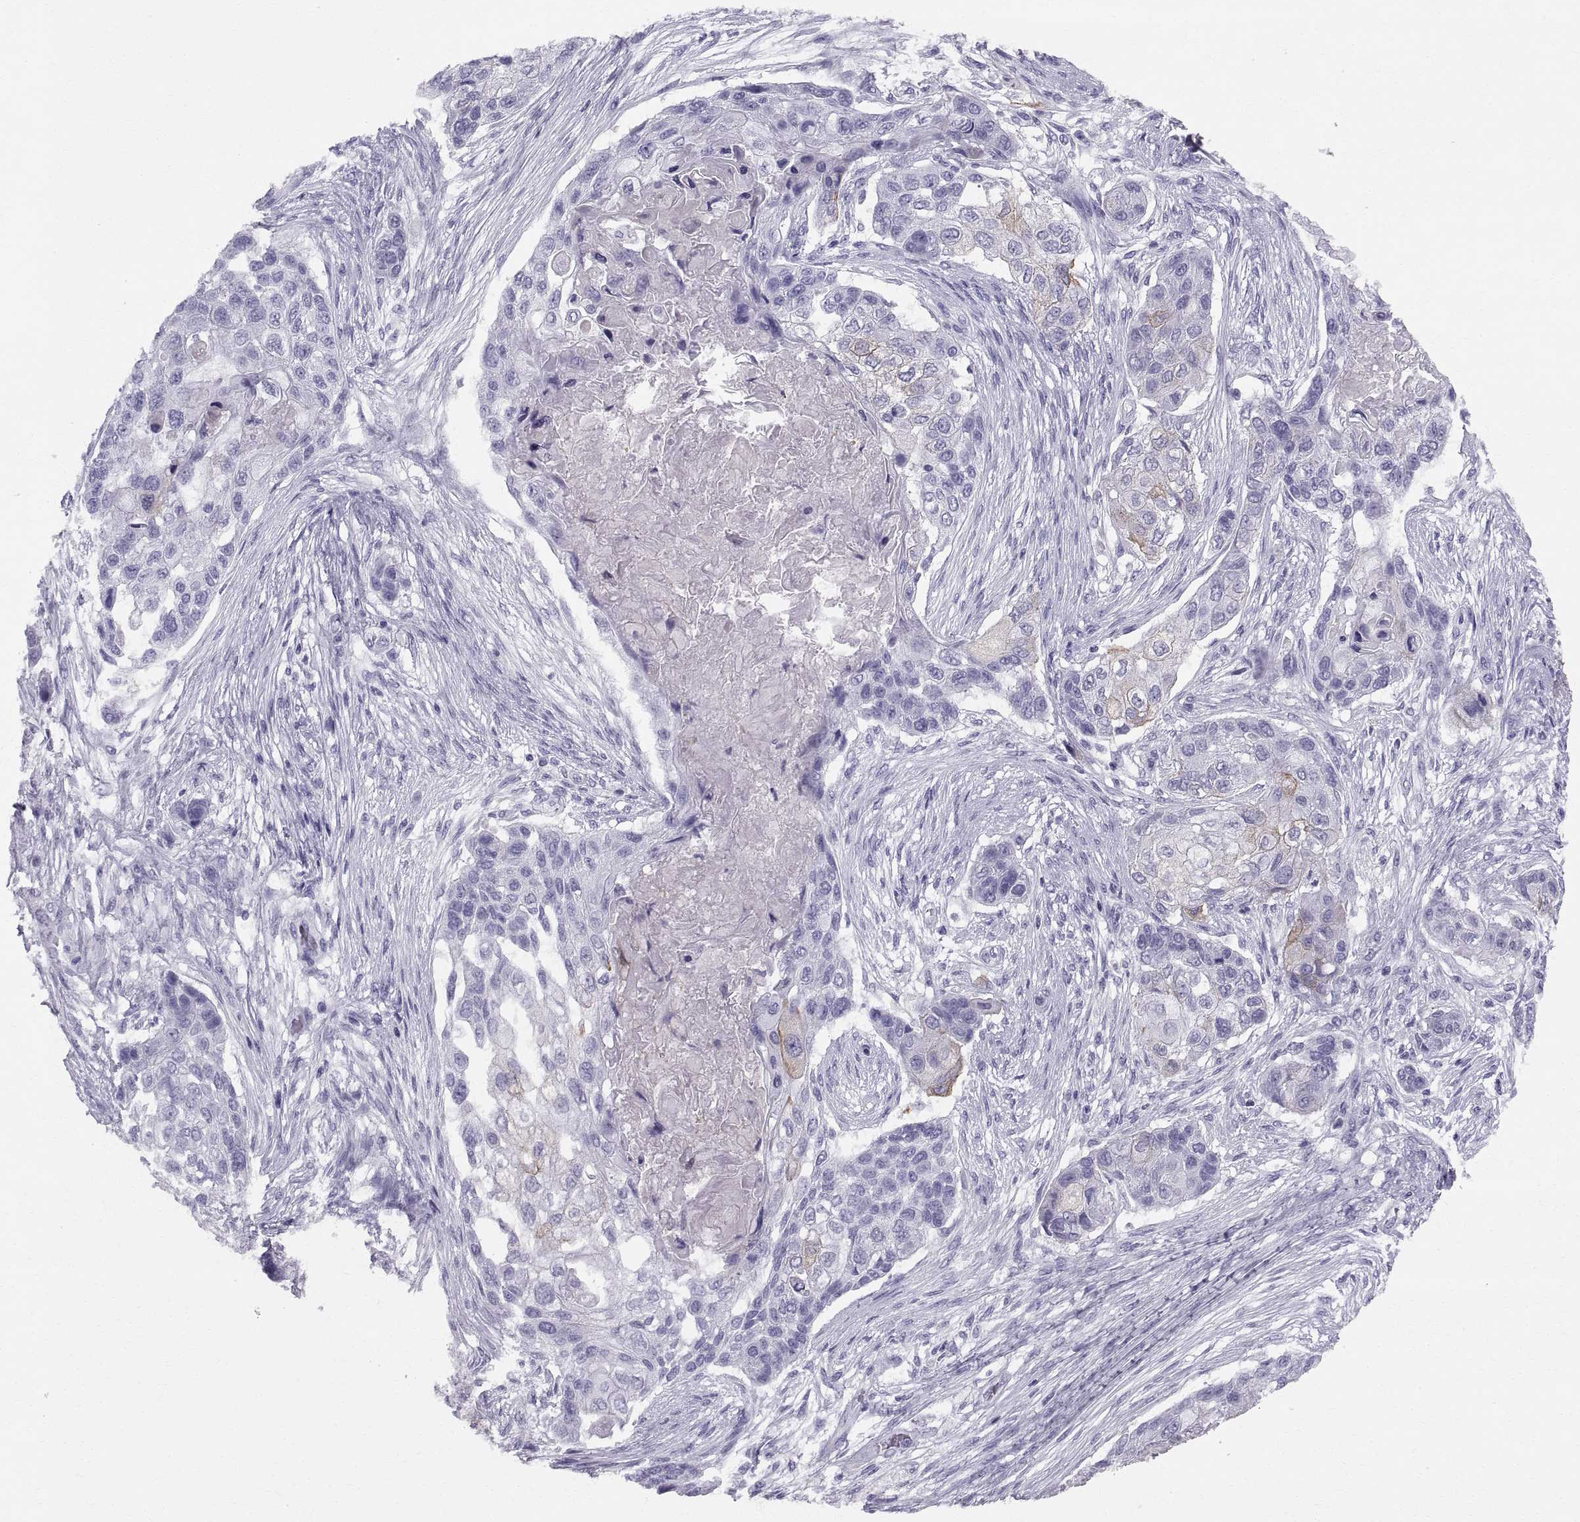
{"staining": {"intensity": "negative", "quantity": "none", "location": "none"}, "tissue": "lung cancer", "cell_type": "Tumor cells", "image_type": "cancer", "snomed": [{"axis": "morphology", "description": "Squamous cell carcinoma, NOS"}, {"axis": "topography", "description": "Lung"}], "caption": "A high-resolution micrograph shows IHC staining of lung cancer (squamous cell carcinoma), which exhibits no significant expression in tumor cells.", "gene": "SLC22A6", "patient": {"sex": "male", "age": 69}}